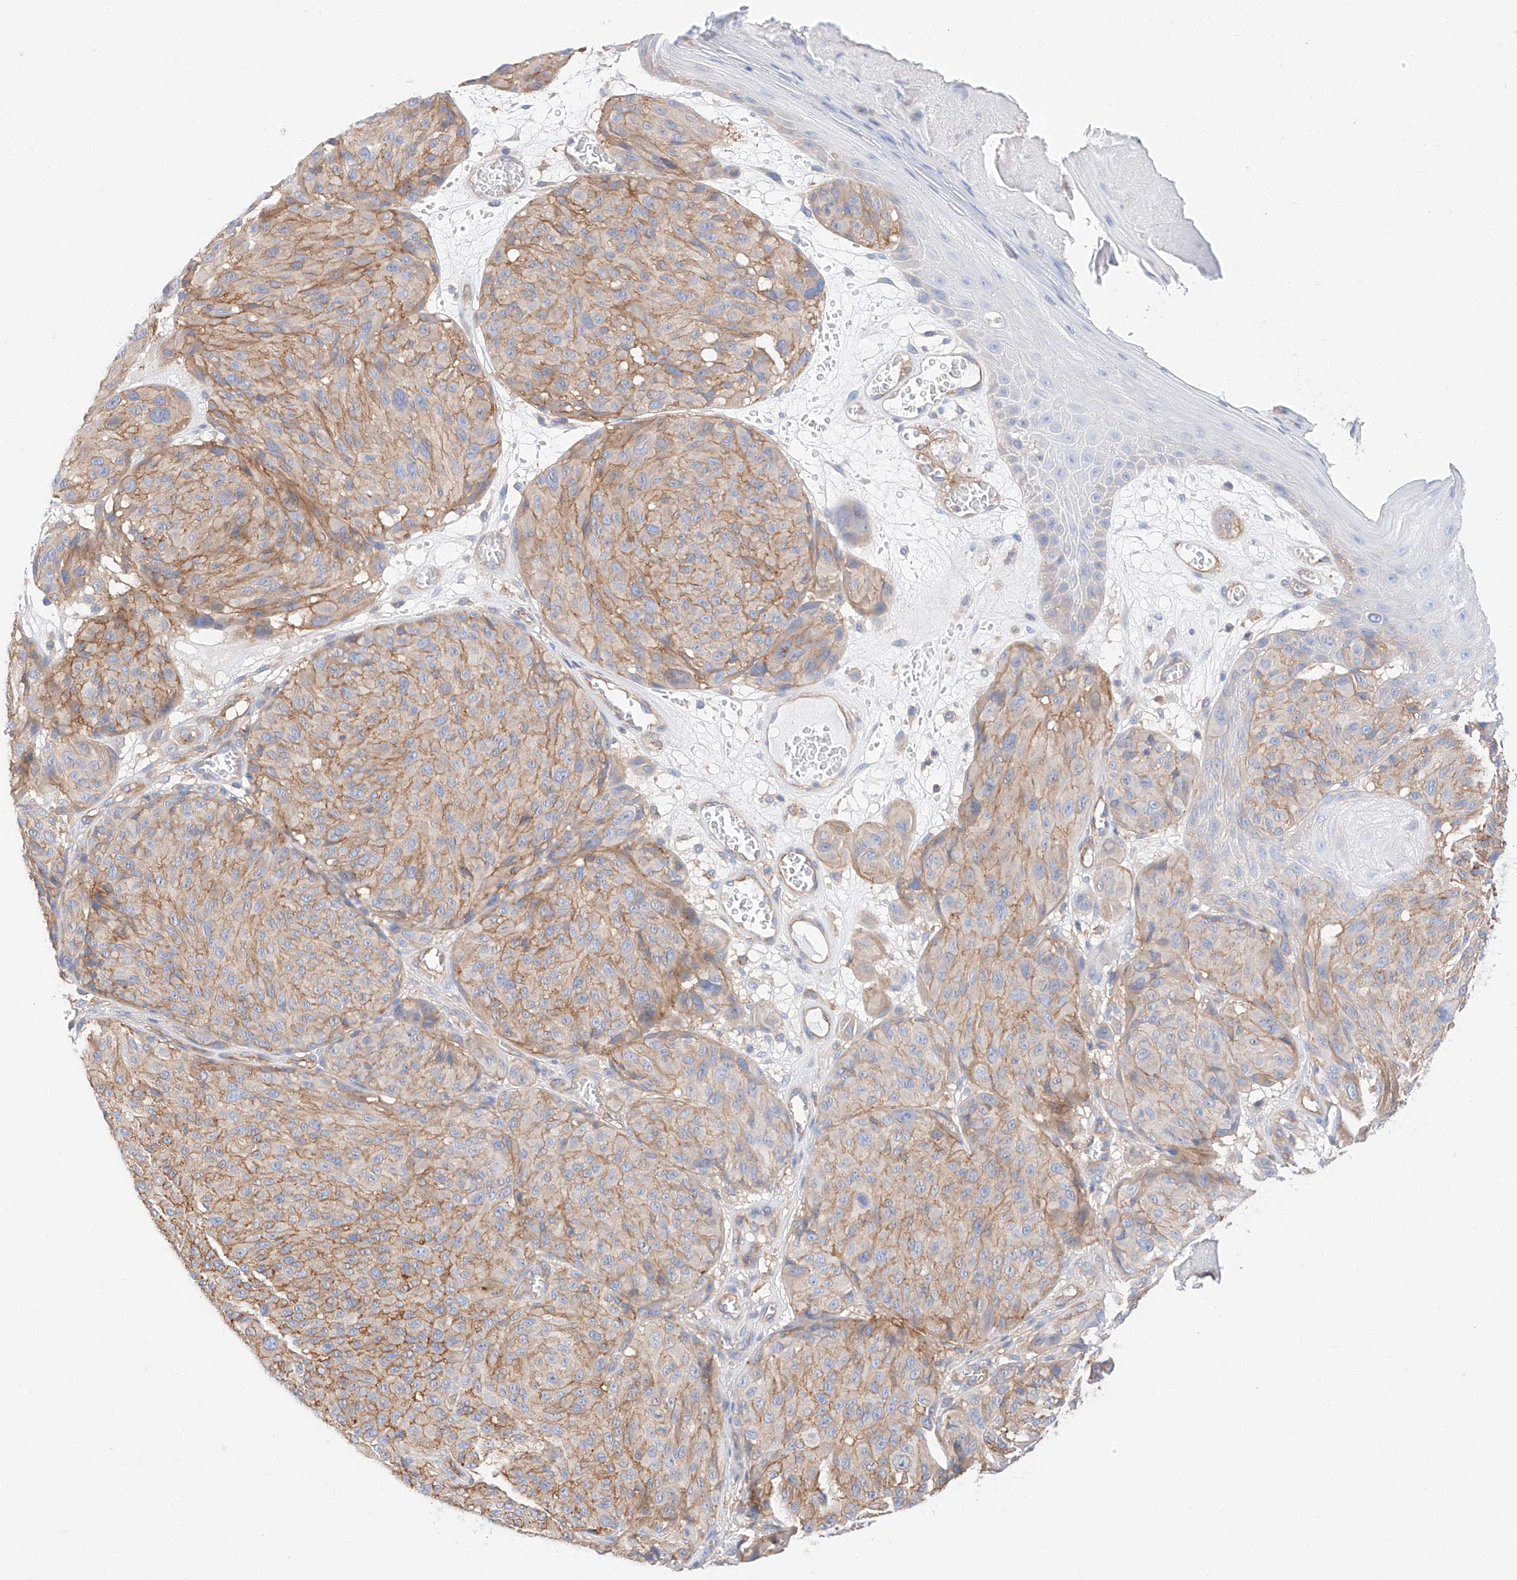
{"staining": {"intensity": "moderate", "quantity": "25%-75%", "location": "cytoplasmic/membranous"}, "tissue": "melanoma", "cell_type": "Tumor cells", "image_type": "cancer", "snomed": [{"axis": "morphology", "description": "Malignant melanoma, NOS"}, {"axis": "topography", "description": "Skin"}], "caption": "Protein expression analysis of human melanoma reveals moderate cytoplasmic/membranous positivity in approximately 25%-75% of tumor cells.", "gene": "HAUS4", "patient": {"sex": "male", "age": 83}}